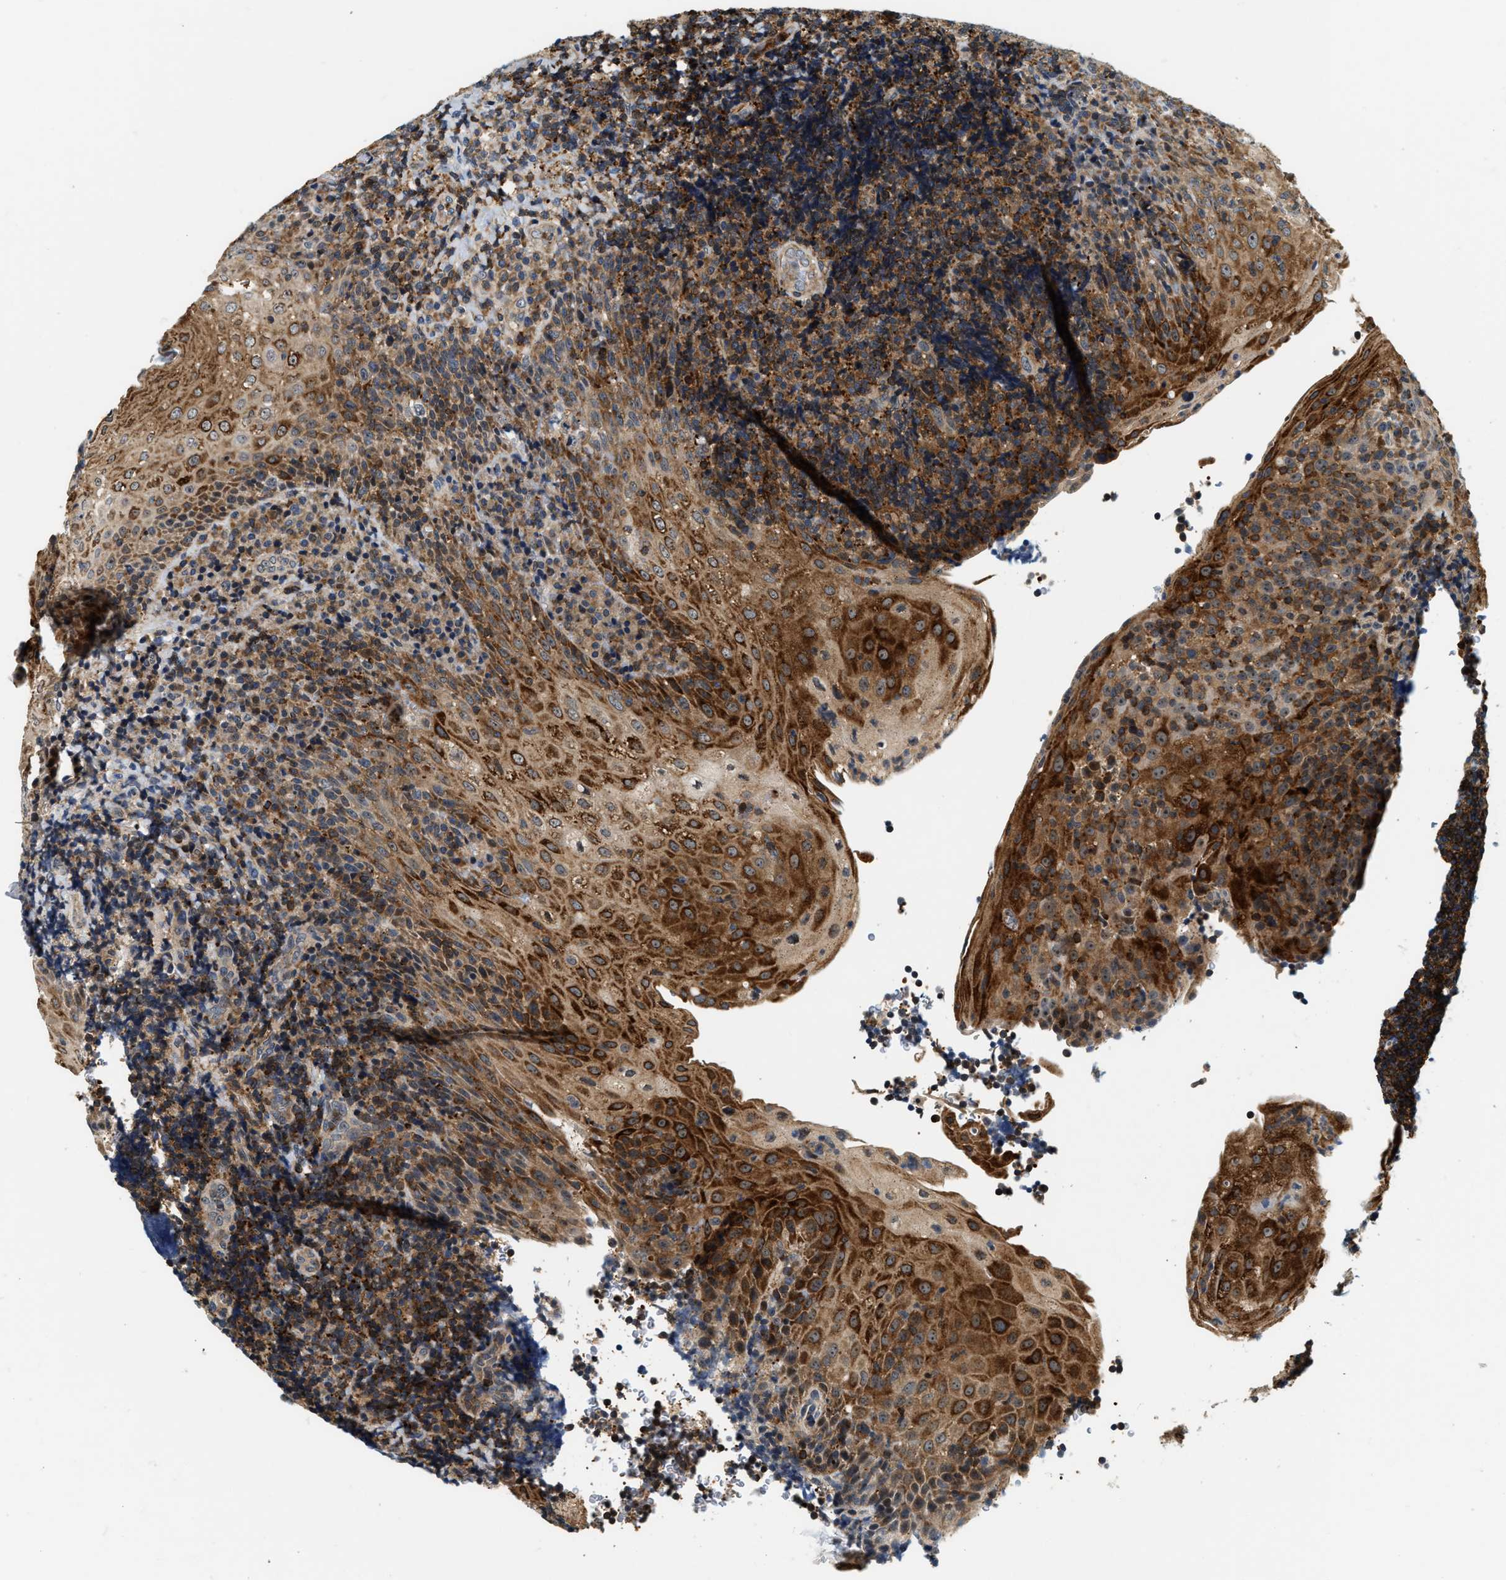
{"staining": {"intensity": "moderate", "quantity": "25%-75%", "location": "cytoplasmic/membranous"}, "tissue": "tonsil", "cell_type": "Germinal center cells", "image_type": "normal", "snomed": [{"axis": "morphology", "description": "Normal tissue, NOS"}, {"axis": "topography", "description": "Tonsil"}], "caption": "IHC of benign tonsil displays medium levels of moderate cytoplasmic/membranous positivity in about 25%-75% of germinal center cells. (IHC, brightfield microscopy, high magnification).", "gene": "SAMD9", "patient": {"sex": "male", "age": 37}}